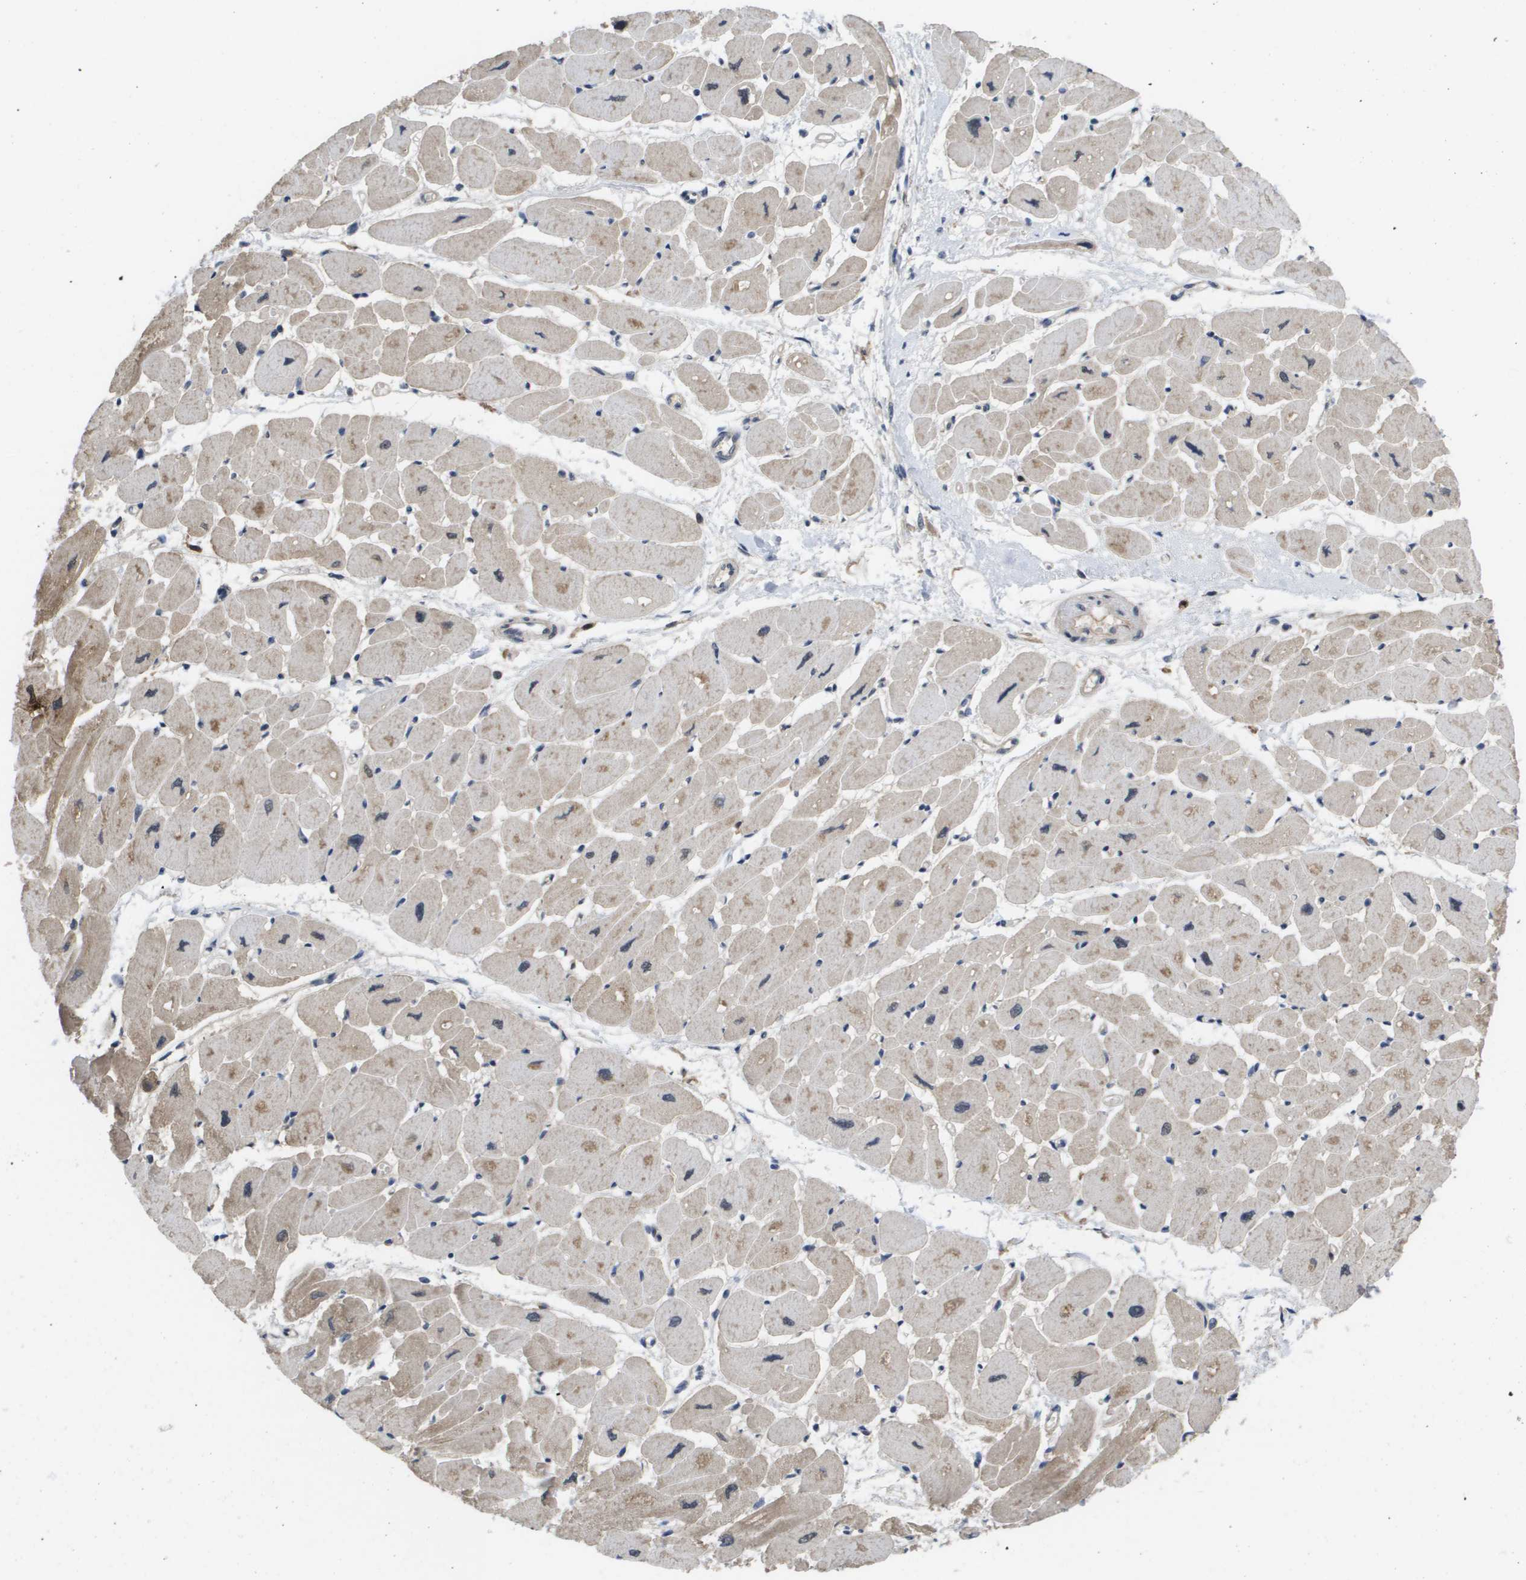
{"staining": {"intensity": "weak", "quantity": "25%-75%", "location": "cytoplasmic/membranous,nuclear"}, "tissue": "heart muscle", "cell_type": "Cardiomyocytes", "image_type": "normal", "snomed": [{"axis": "morphology", "description": "Normal tissue, NOS"}, {"axis": "topography", "description": "Heart"}], "caption": "Protein staining displays weak cytoplasmic/membranous,nuclear staining in about 25%-75% of cardiomyocytes in unremarkable heart muscle. The staining was performed using DAB (3,3'-diaminobenzidine) to visualize the protein expression in brown, while the nuclei were stained in blue with hematoxylin (Magnification: 20x).", "gene": "AMBRA1", "patient": {"sex": "female", "age": 54}}